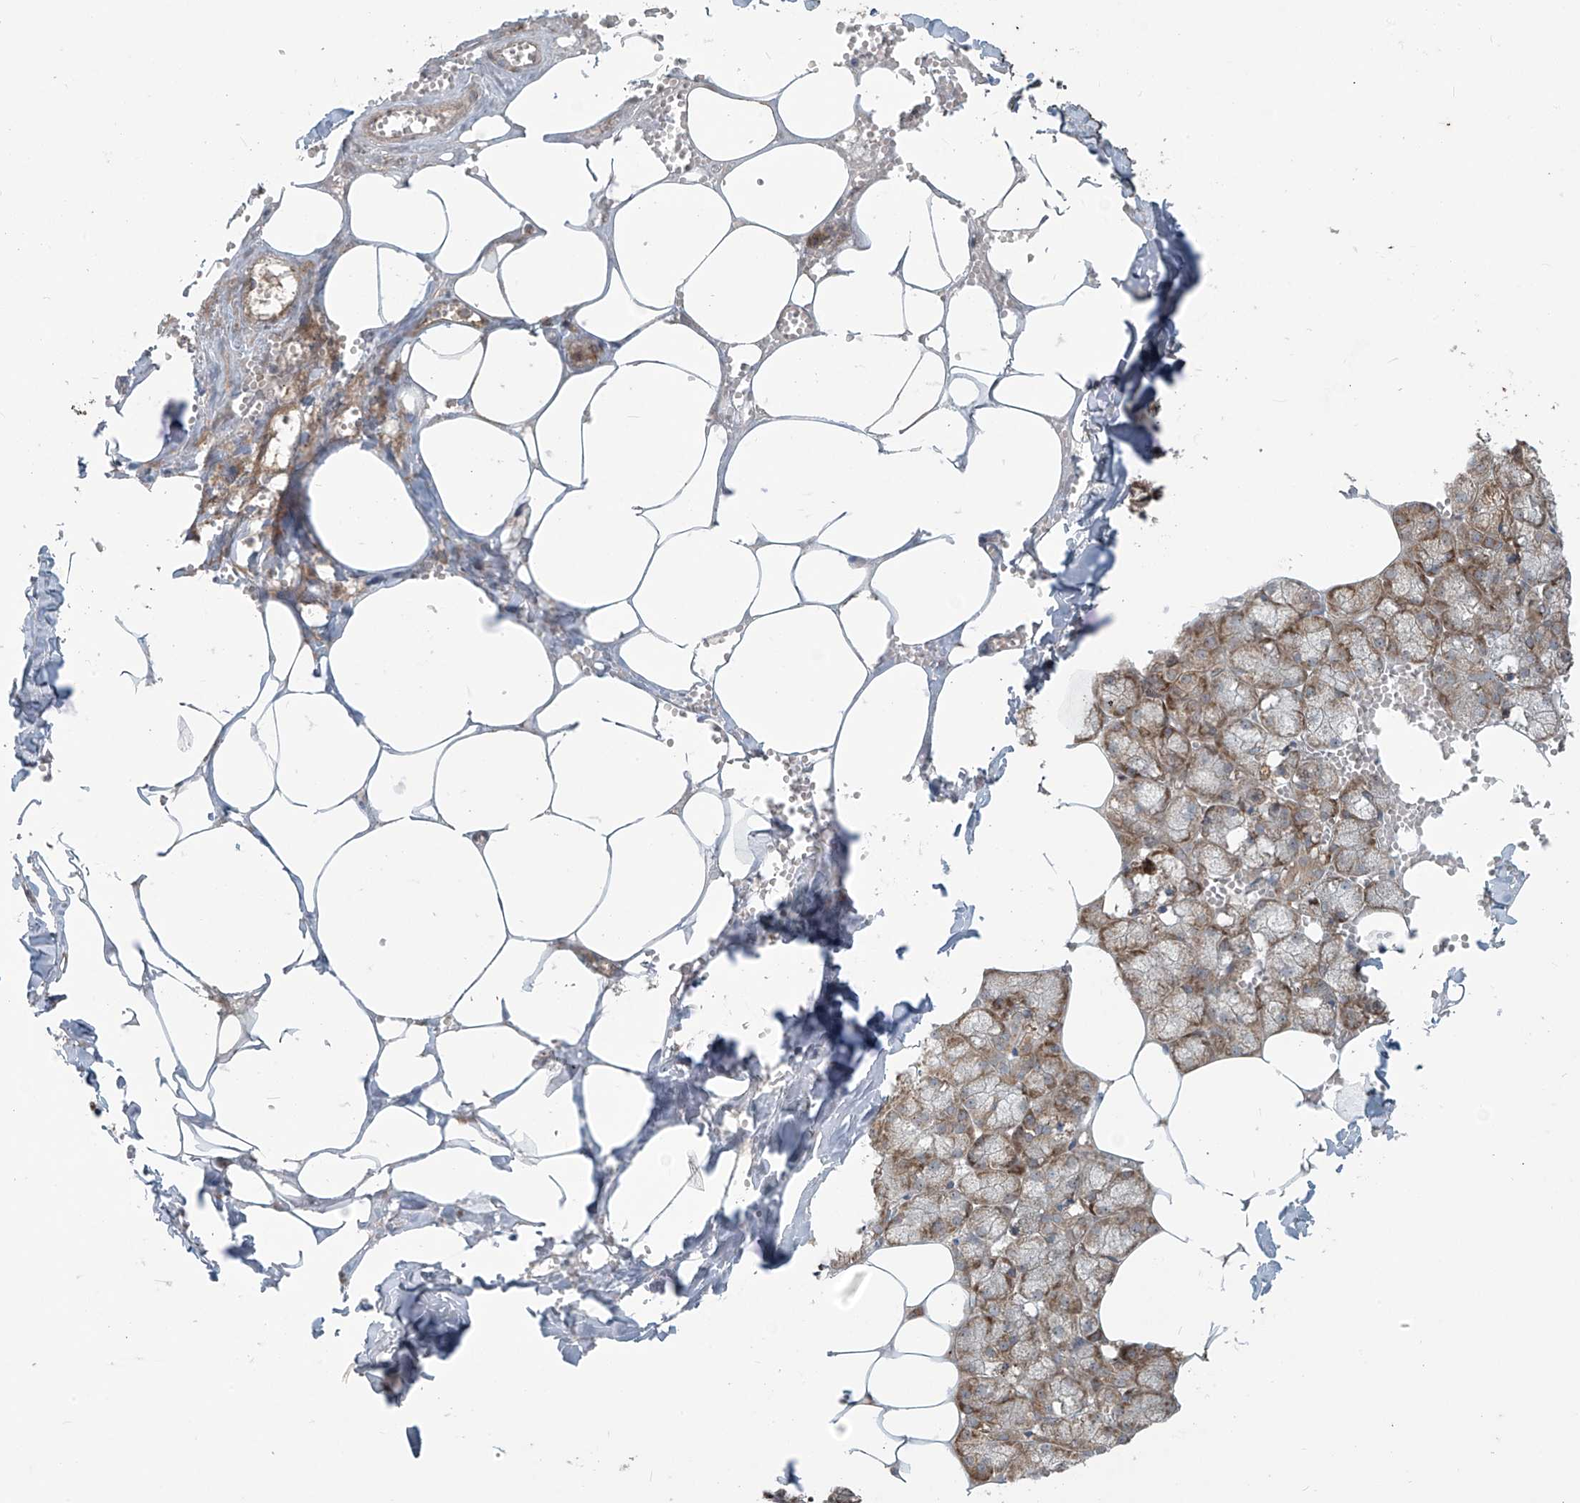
{"staining": {"intensity": "moderate", "quantity": ">75%", "location": "cytoplasmic/membranous"}, "tissue": "salivary gland", "cell_type": "Glandular cells", "image_type": "normal", "snomed": [{"axis": "morphology", "description": "Normal tissue, NOS"}, {"axis": "topography", "description": "Salivary gland"}], "caption": "The photomicrograph reveals immunohistochemical staining of normal salivary gland. There is moderate cytoplasmic/membranous staining is identified in about >75% of glandular cells. (Brightfield microscopy of DAB IHC at high magnification).", "gene": "KATNIP", "patient": {"sex": "male", "age": 62}}